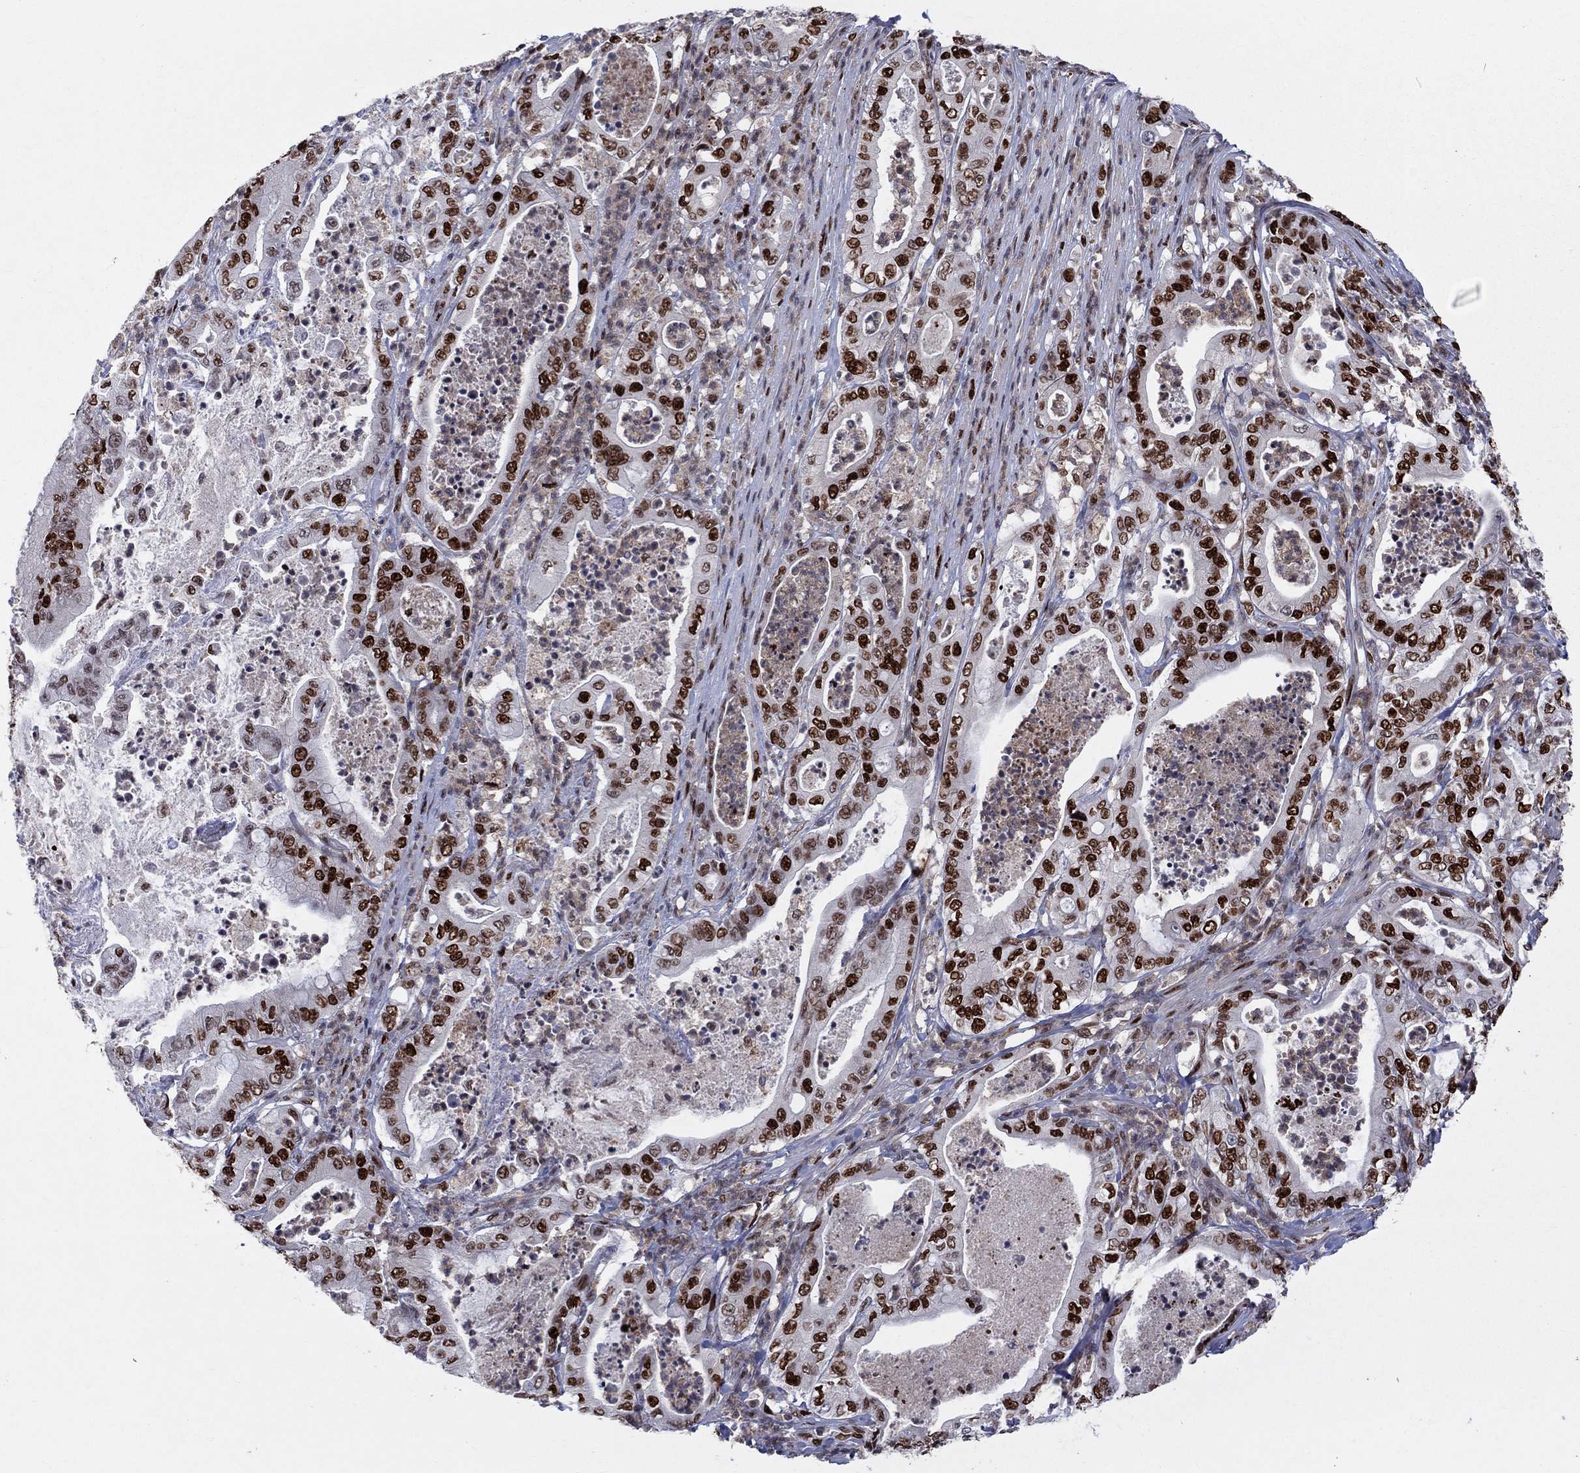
{"staining": {"intensity": "strong", "quantity": ">75%", "location": "nuclear"}, "tissue": "pancreatic cancer", "cell_type": "Tumor cells", "image_type": "cancer", "snomed": [{"axis": "morphology", "description": "Adenocarcinoma, NOS"}, {"axis": "topography", "description": "Pancreas"}], "caption": "Tumor cells exhibit high levels of strong nuclear expression in approximately >75% of cells in pancreatic cancer (adenocarcinoma).", "gene": "ZNHIT3", "patient": {"sex": "male", "age": 71}}